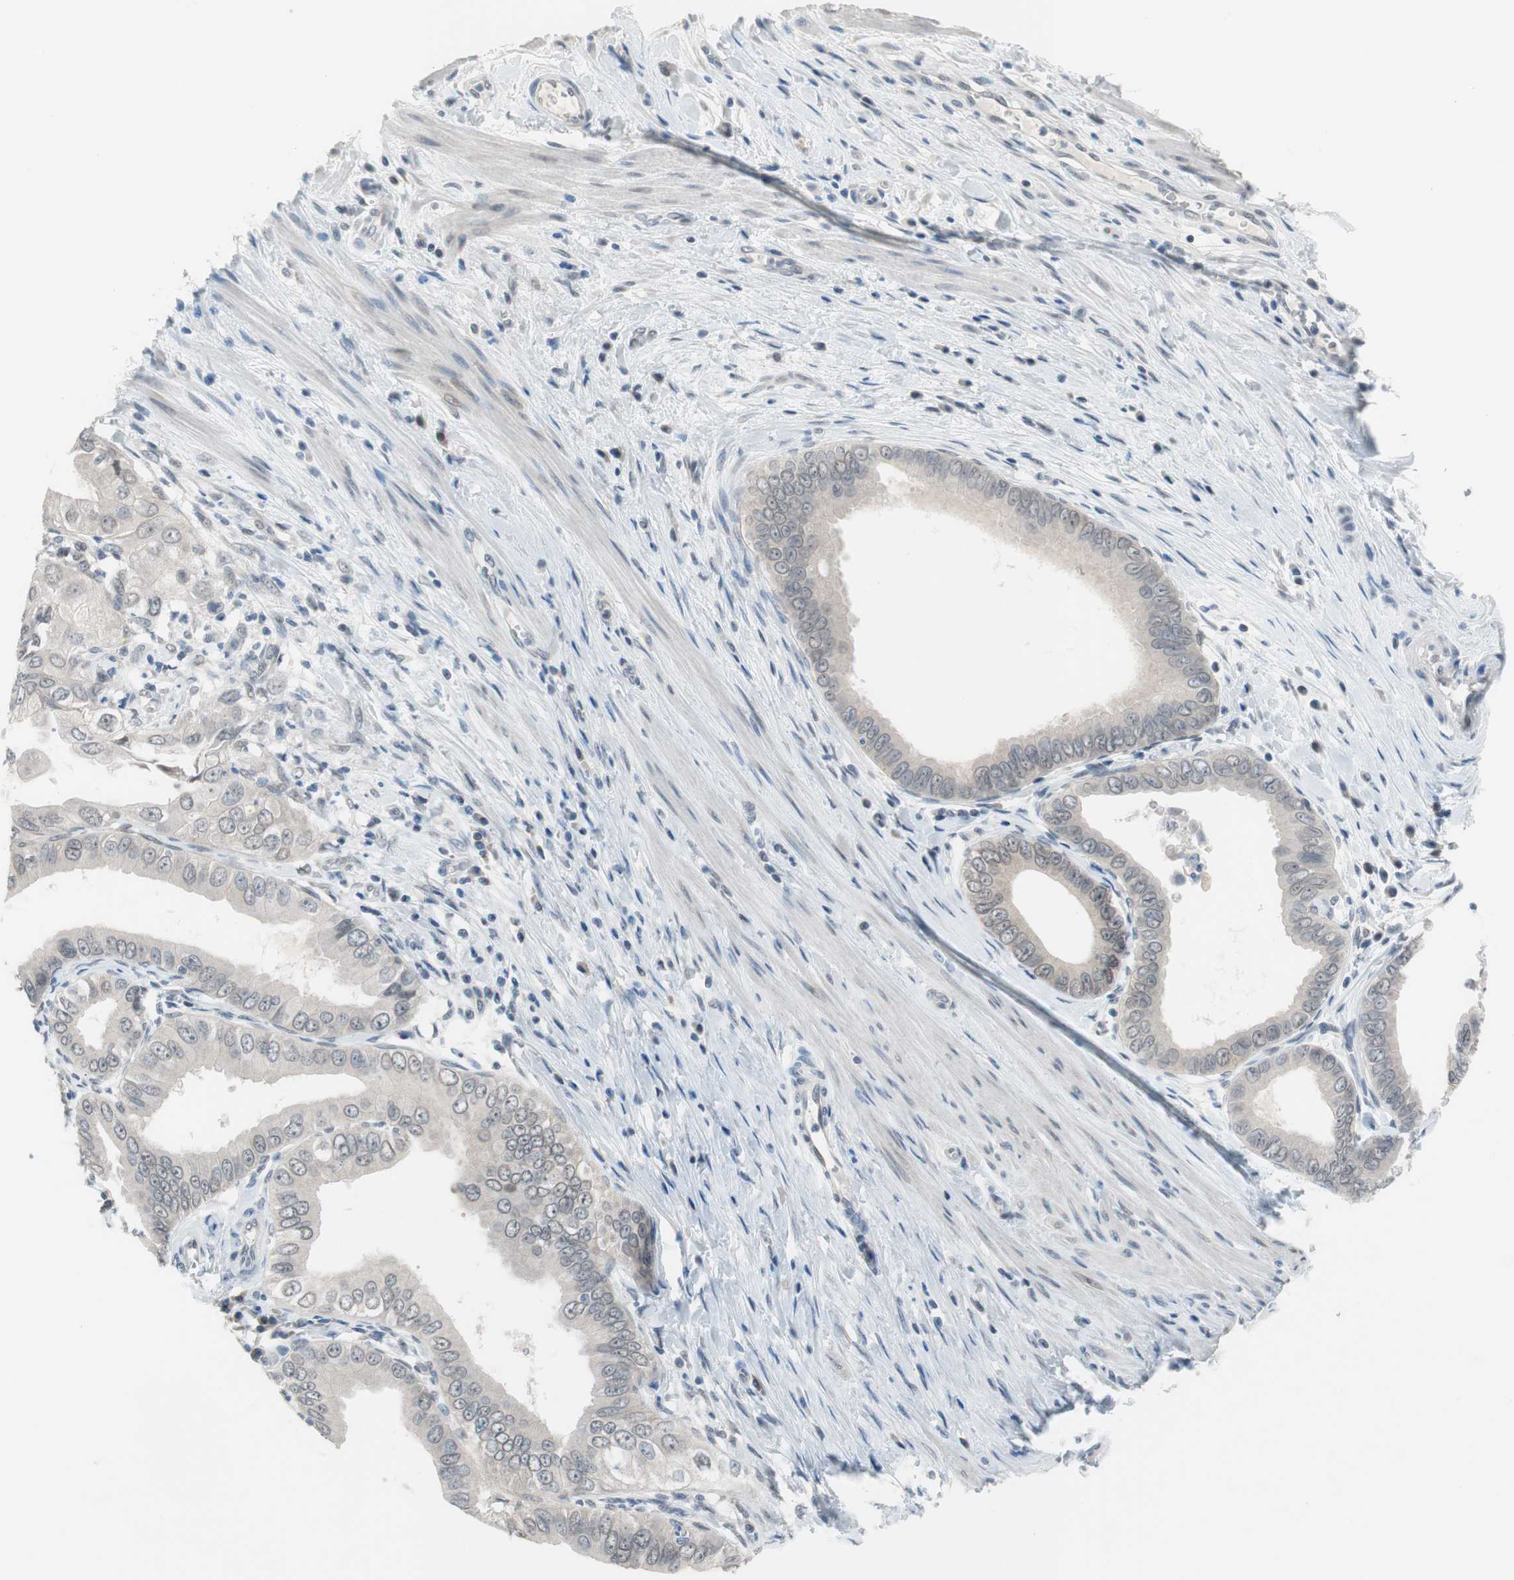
{"staining": {"intensity": "negative", "quantity": "none", "location": "none"}, "tissue": "pancreatic cancer", "cell_type": "Tumor cells", "image_type": "cancer", "snomed": [{"axis": "morphology", "description": "Normal tissue, NOS"}, {"axis": "topography", "description": "Lymph node"}], "caption": "Tumor cells are negative for brown protein staining in pancreatic cancer.", "gene": "GRHL1", "patient": {"sex": "male", "age": 50}}